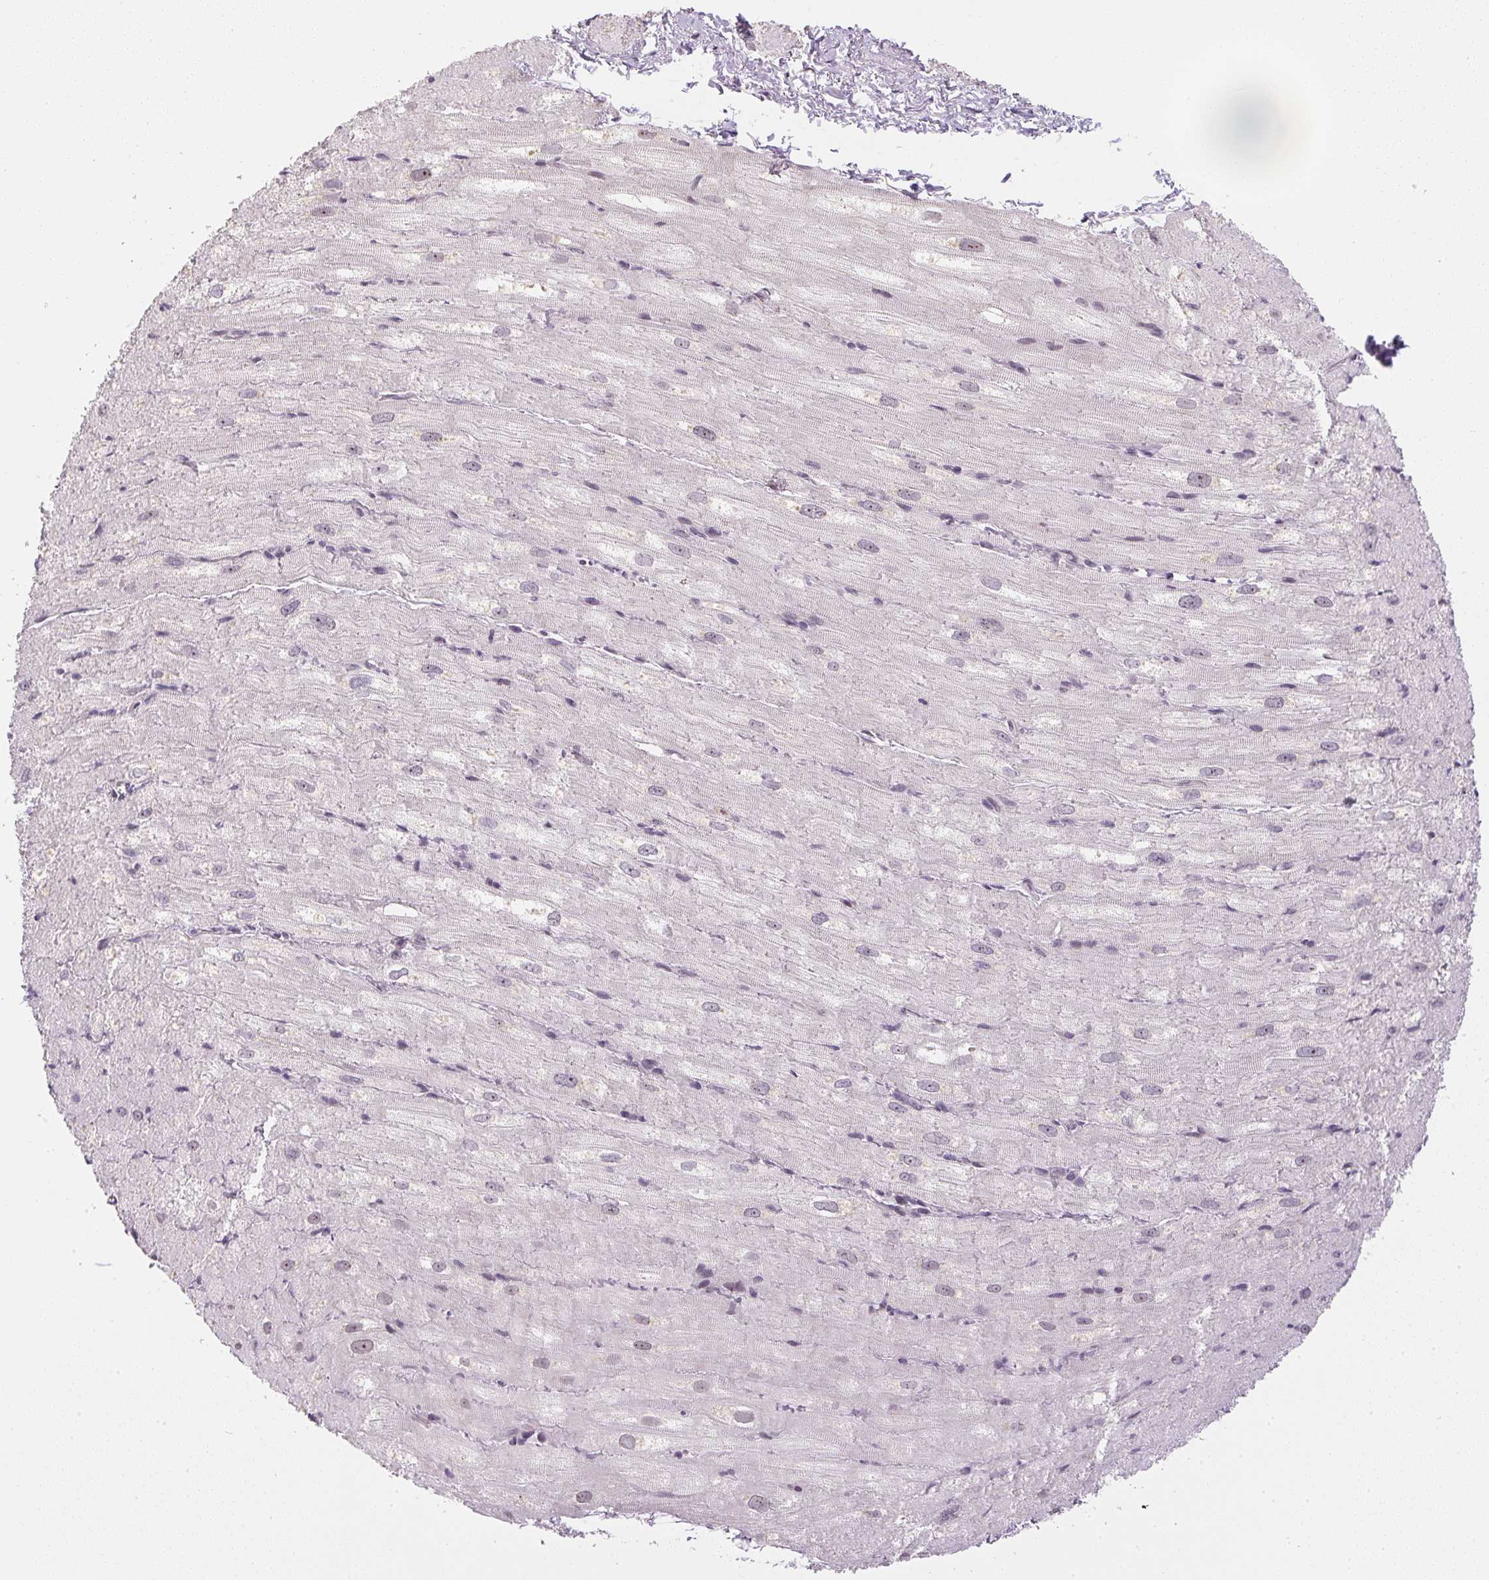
{"staining": {"intensity": "weak", "quantity": "<25%", "location": "nuclear"}, "tissue": "heart muscle", "cell_type": "Cardiomyocytes", "image_type": "normal", "snomed": [{"axis": "morphology", "description": "Normal tissue, NOS"}, {"axis": "topography", "description": "Heart"}], "caption": "Human heart muscle stained for a protein using immunohistochemistry (IHC) reveals no positivity in cardiomyocytes.", "gene": "SGF29", "patient": {"sex": "male", "age": 62}}